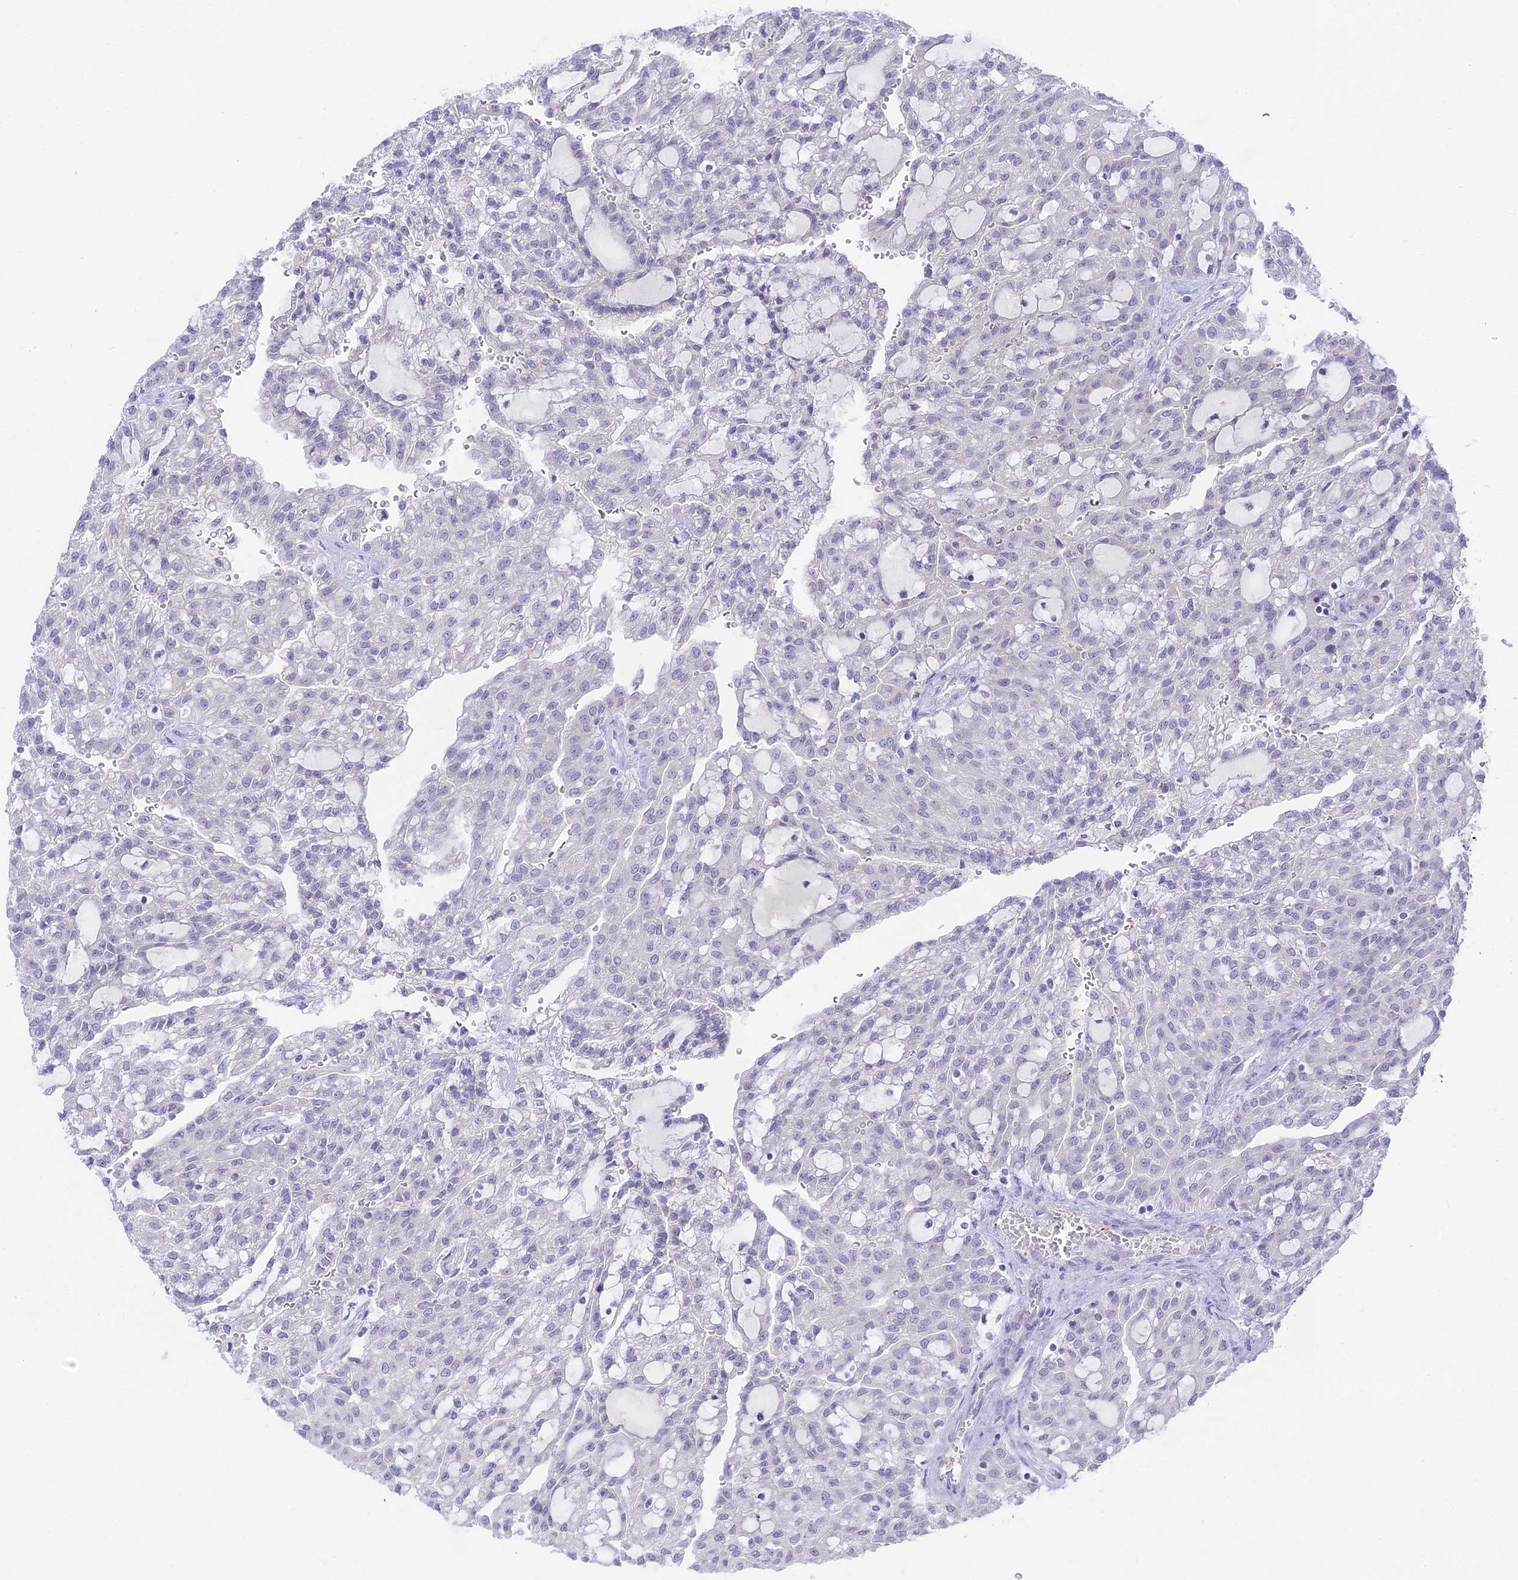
{"staining": {"intensity": "negative", "quantity": "none", "location": "none"}, "tissue": "renal cancer", "cell_type": "Tumor cells", "image_type": "cancer", "snomed": [{"axis": "morphology", "description": "Adenocarcinoma, NOS"}, {"axis": "topography", "description": "Kidney"}], "caption": "This is a image of immunohistochemistry (IHC) staining of renal cancer, which shows no staining in tumor cells. Brightfield microscopy of IHC stained with DAB (3,3'-diaminobenzidine) (brown) and hematoxylin (blue), captured at high magnification.", "gene": "TMEM40", "patient": {"sex": "male", "age": 63}}